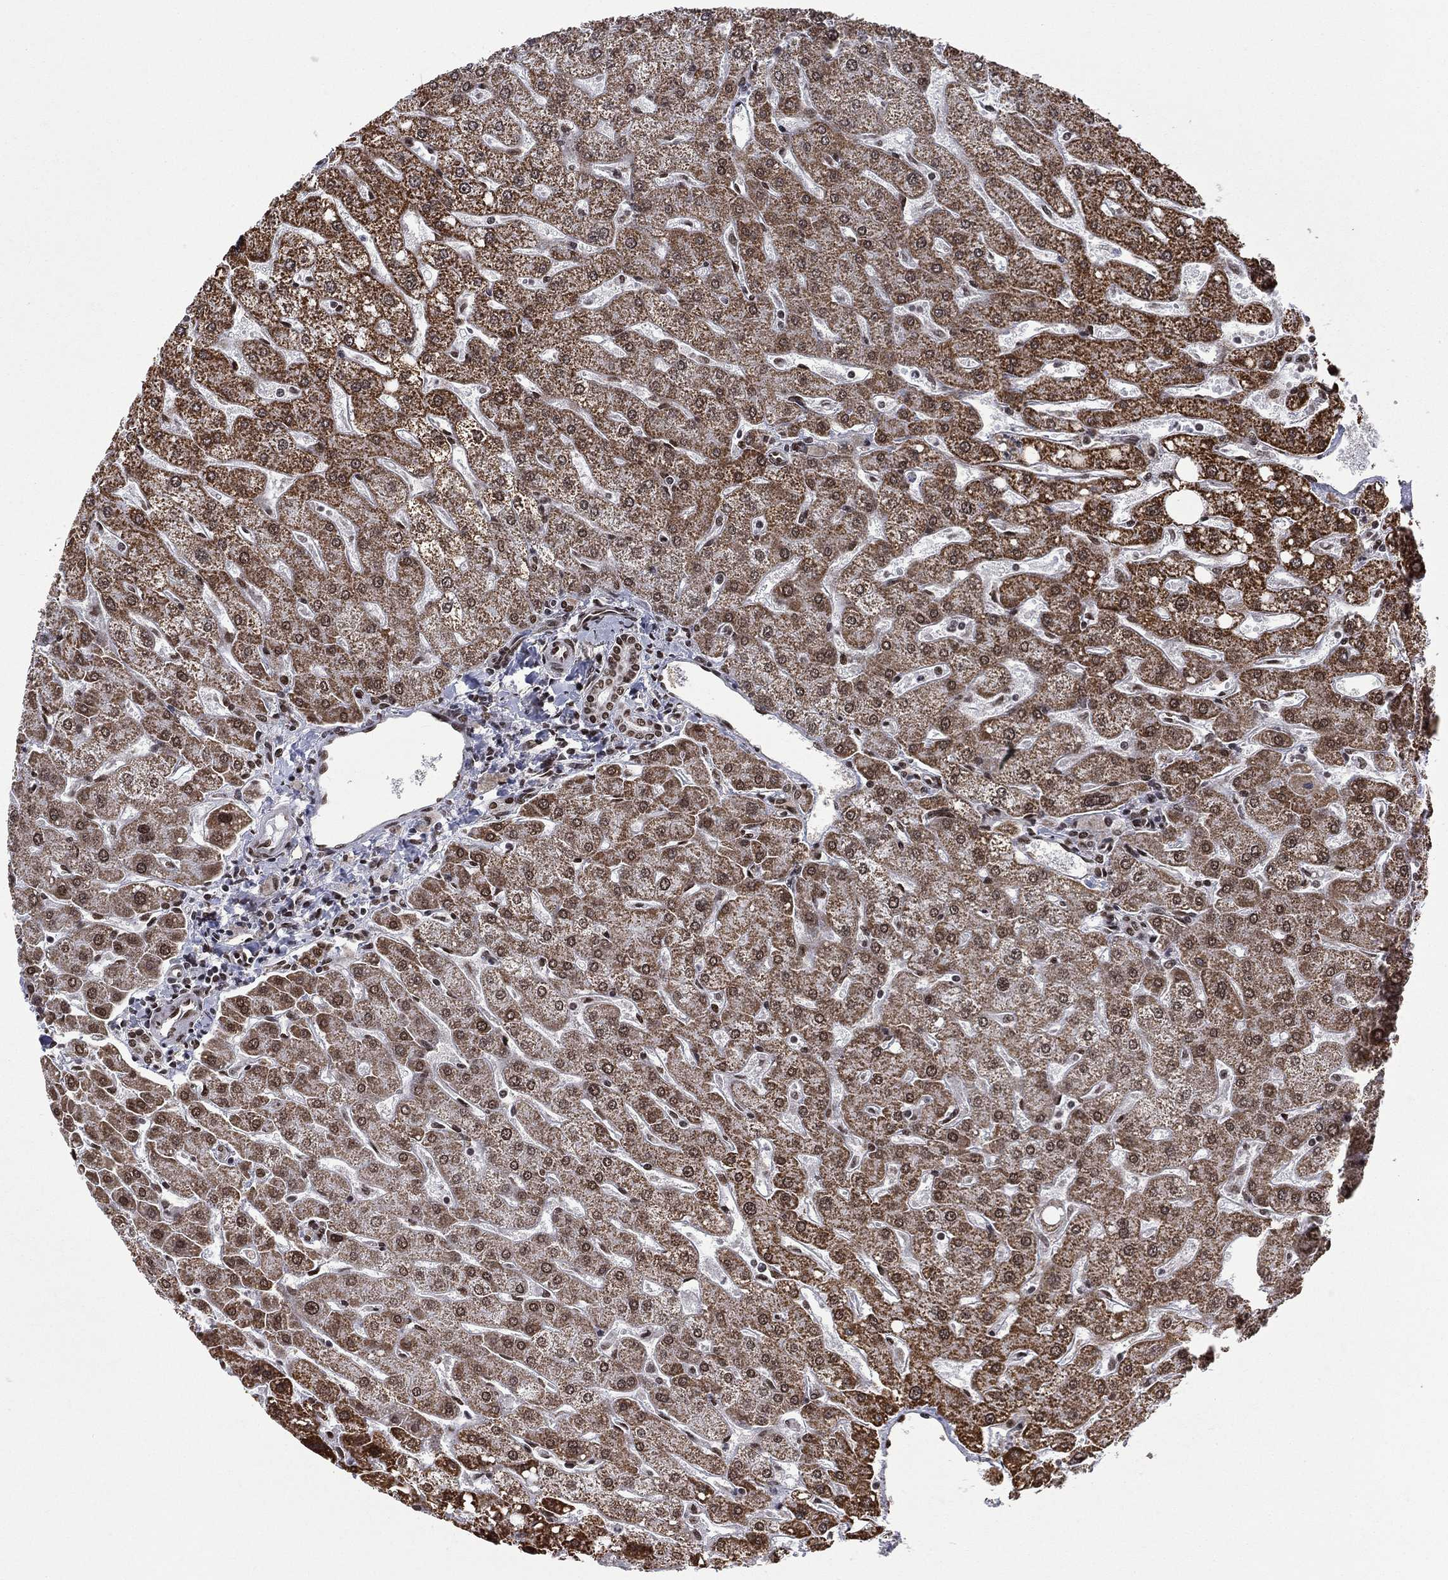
{"staining": {"intensity": "moderate", "quantity": ">75%", "location": "nuclear"}, "tissue": "liver", "cell_type": "Cholangiocytes", "image_type": "normal", "snomed": [{"axis": "morphology", "description": "Normal tissue, NOS"}, {"axis": "topography", "description": "Liver"}], "caption": "Immunohistochemical staining of unremarkable human liver exhibits >75% levels of moderate nuclear protein expression in approximately >75% of cholangiocytes.", "gene": "C5orf24", "patient": {"sex": "male", "age": 67}}